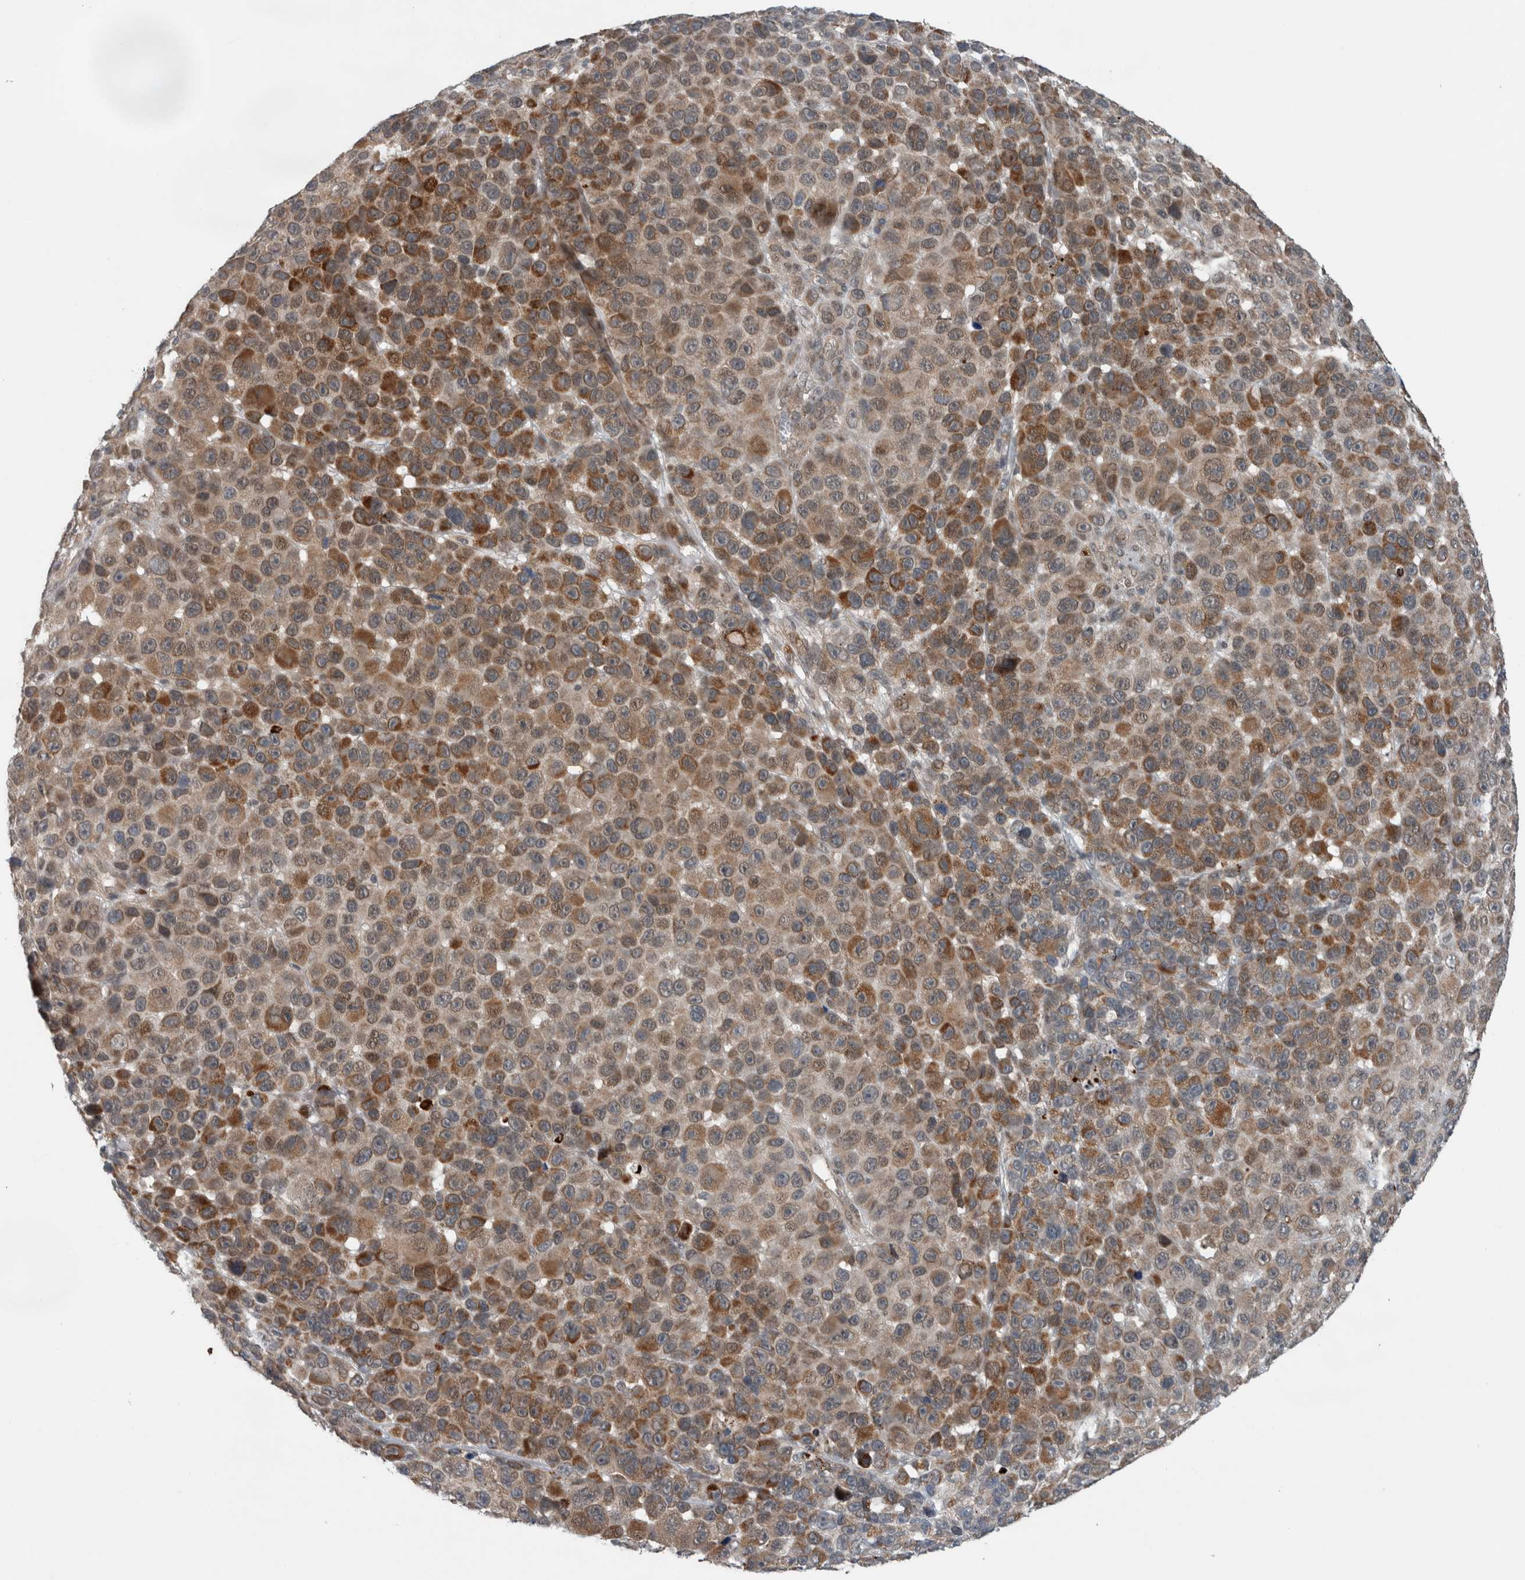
{"staining": {"intensity": "moderate", "quantity": ">75%", "location": "cytoplasmic/membranous"}, "tissue": "melanoma", "cell_type": "Tumor cells", "image_type": "cancer", "snomed": [{"axis": "morphology", "description": "Malignant melanoma, NOS"}, {"axis": "topography", "description": "Skin"}], "caption": "IHC staining of melanoma, which exhibits medium levels of moderate cytoplasmic/membranous expression in about >75% of tumor cells indicating moderate cytoplasmic/membranous protein staining. The staining was performed using DAB (brown) for protein detection and nuclei were counterstained in hematoxylin (blue).", "gene": "GBA2", "patient": {"sex": "male", "age": 53}}